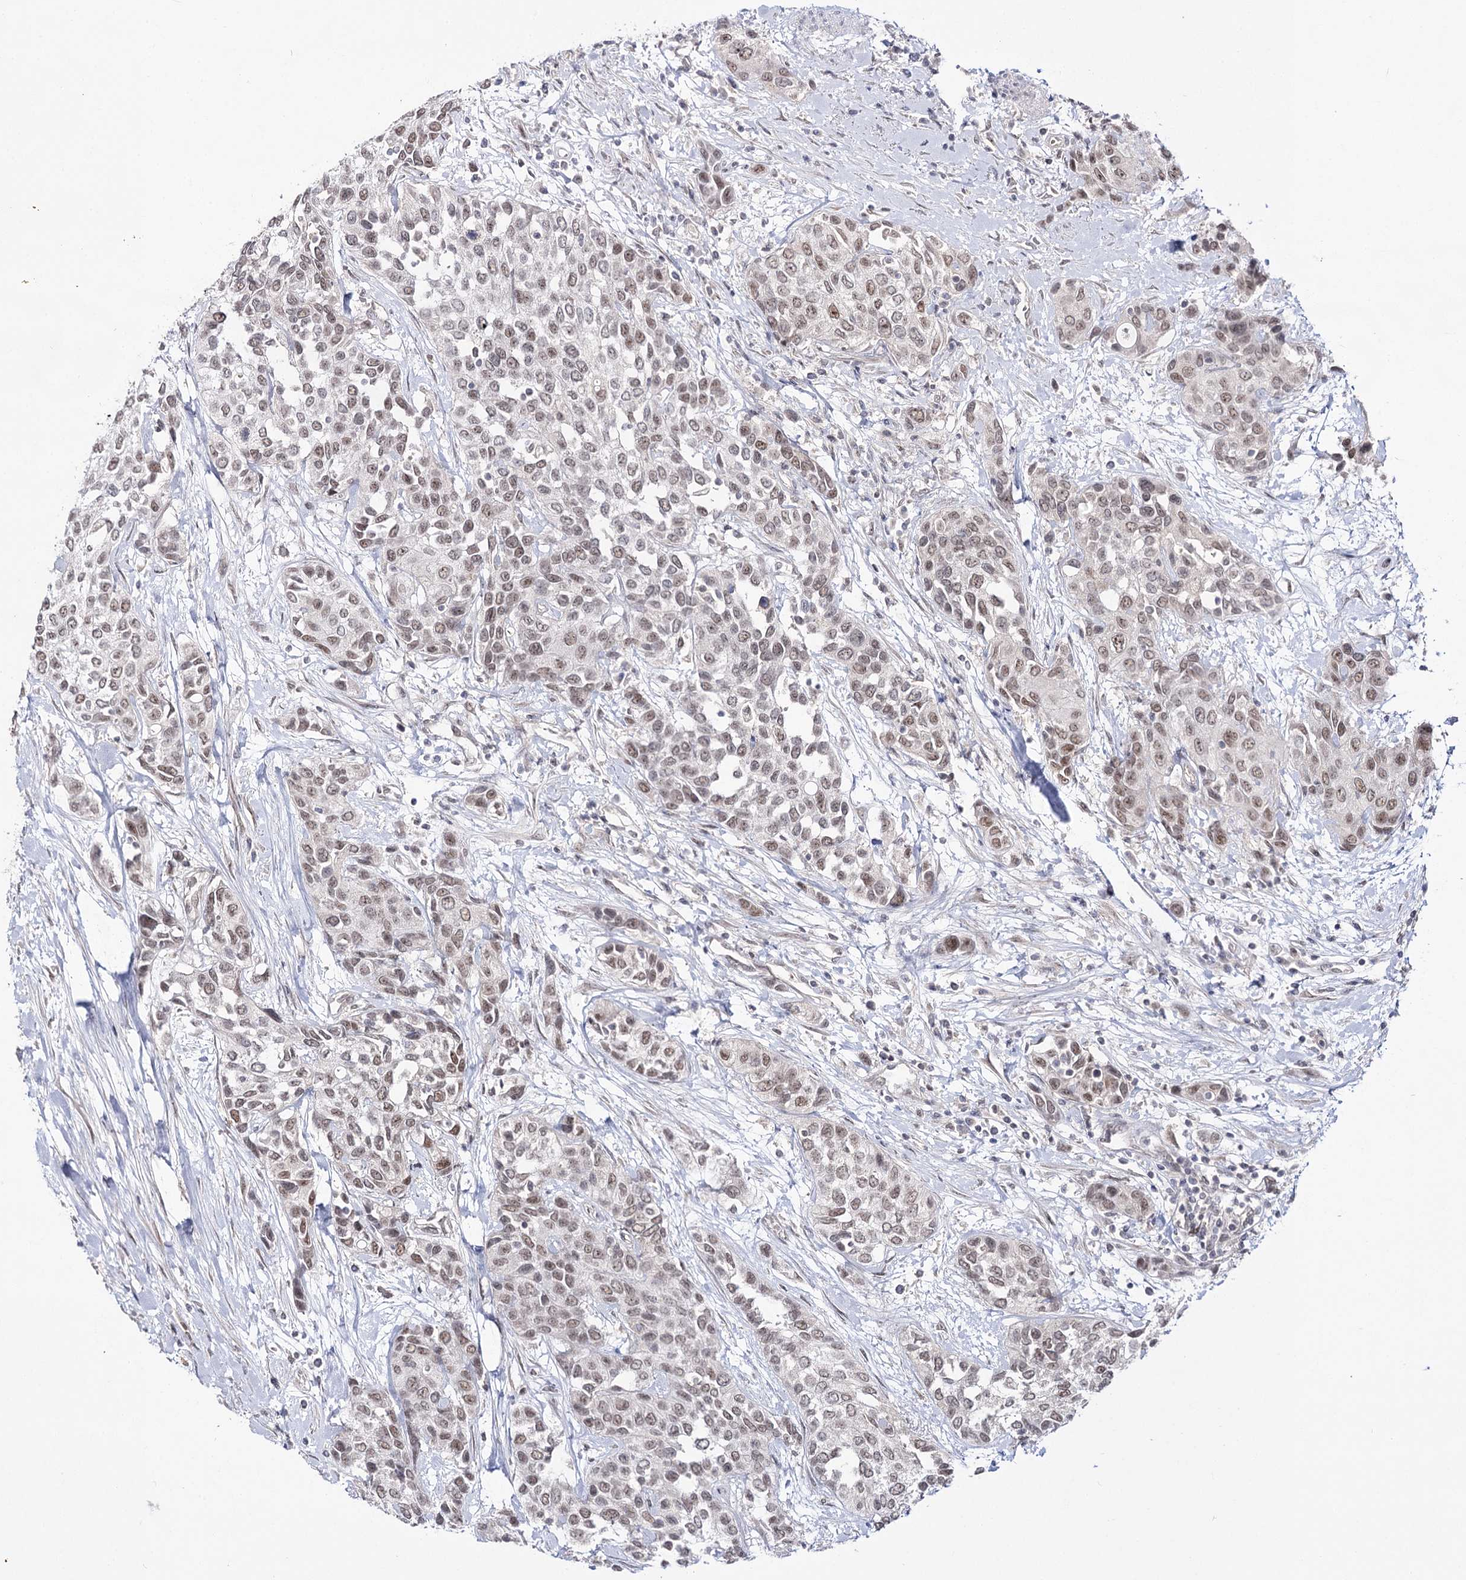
{"staining": {"intensity": "weak", "quantity": ">75%", "location": "nuclear"}, "tissue": "urothelial cancer", "cell_type": "Tumor cells", "image_type": "cancer", "snomed": [{"axis": "morphology", "description": "Normal tissue, NOS"}, {"axis": "morphology", "description": "Urothelial carcinoma, High grade"}, {"axis": "topography", "description": "Vascular tissue"}, {"axis": "topography", "description": "Urinary bladder"}], "caption": "Urothelial cancer was stained to show a protein in brown. There is low levels of weak nuclear positivity in about >75% of tumor cells.", "gene": "RRP9", "patient": {"sex": "female", "age": 56}}